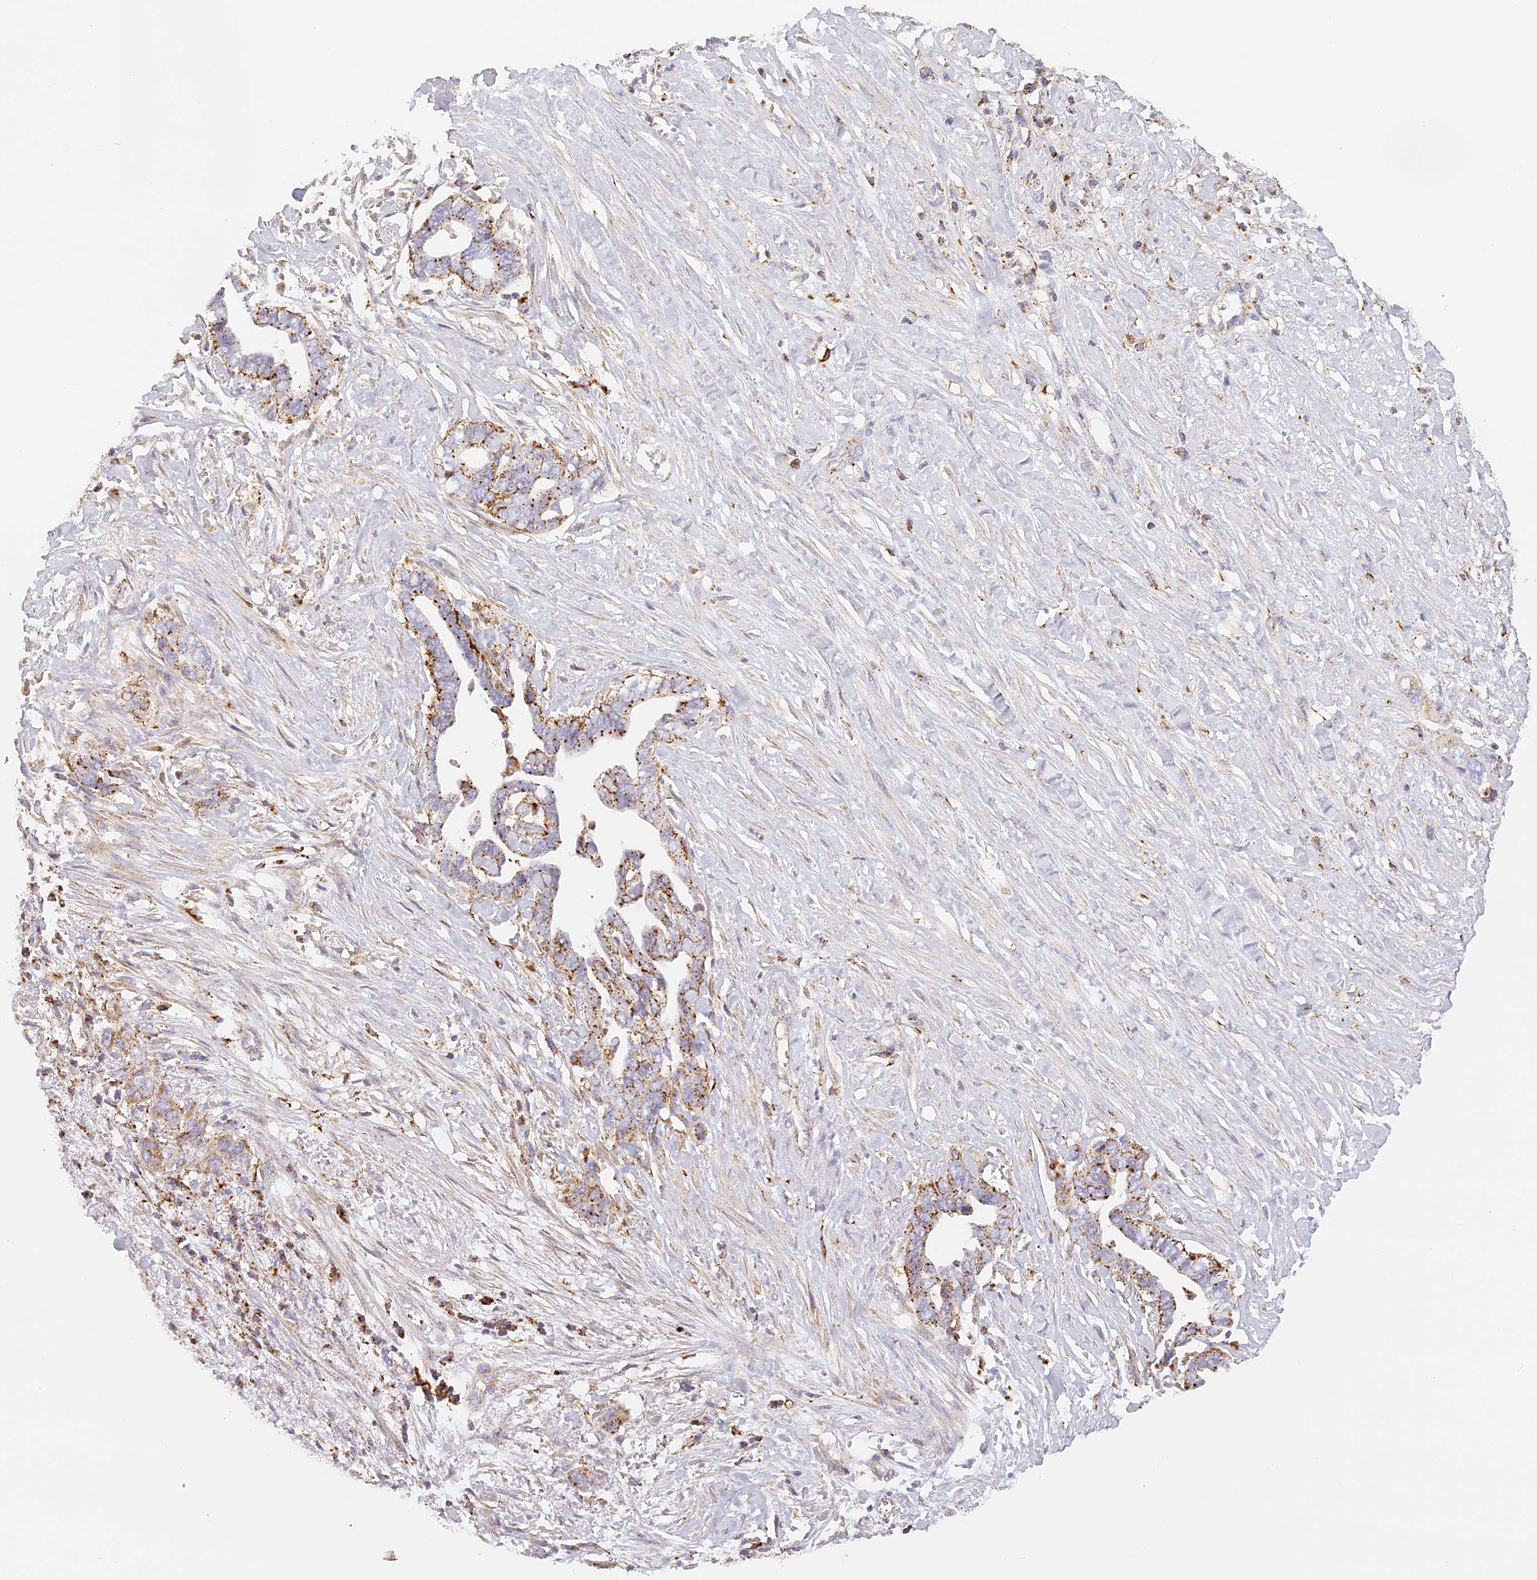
{"staining": {"intensity": "moderate", "quantity": ">75%", "location": "cytoplasmic/membranous"}, "tissue": "liver cancer", "cell_type": "Tumor cells", "image_type": "cancer", "snomed": [{"axis": "morphology", "description": "Cholangiocarcinoma"}, {"axis": "topography", "description": "Liver"}], "caption": "Protein staining reveals moderate cytoplasmic/membranous expression in about >75% of tumor cells in cholangiocarcinoma (liver).", "gene": "LAMP2", "patient": {"sex": "female", "age": 79}}